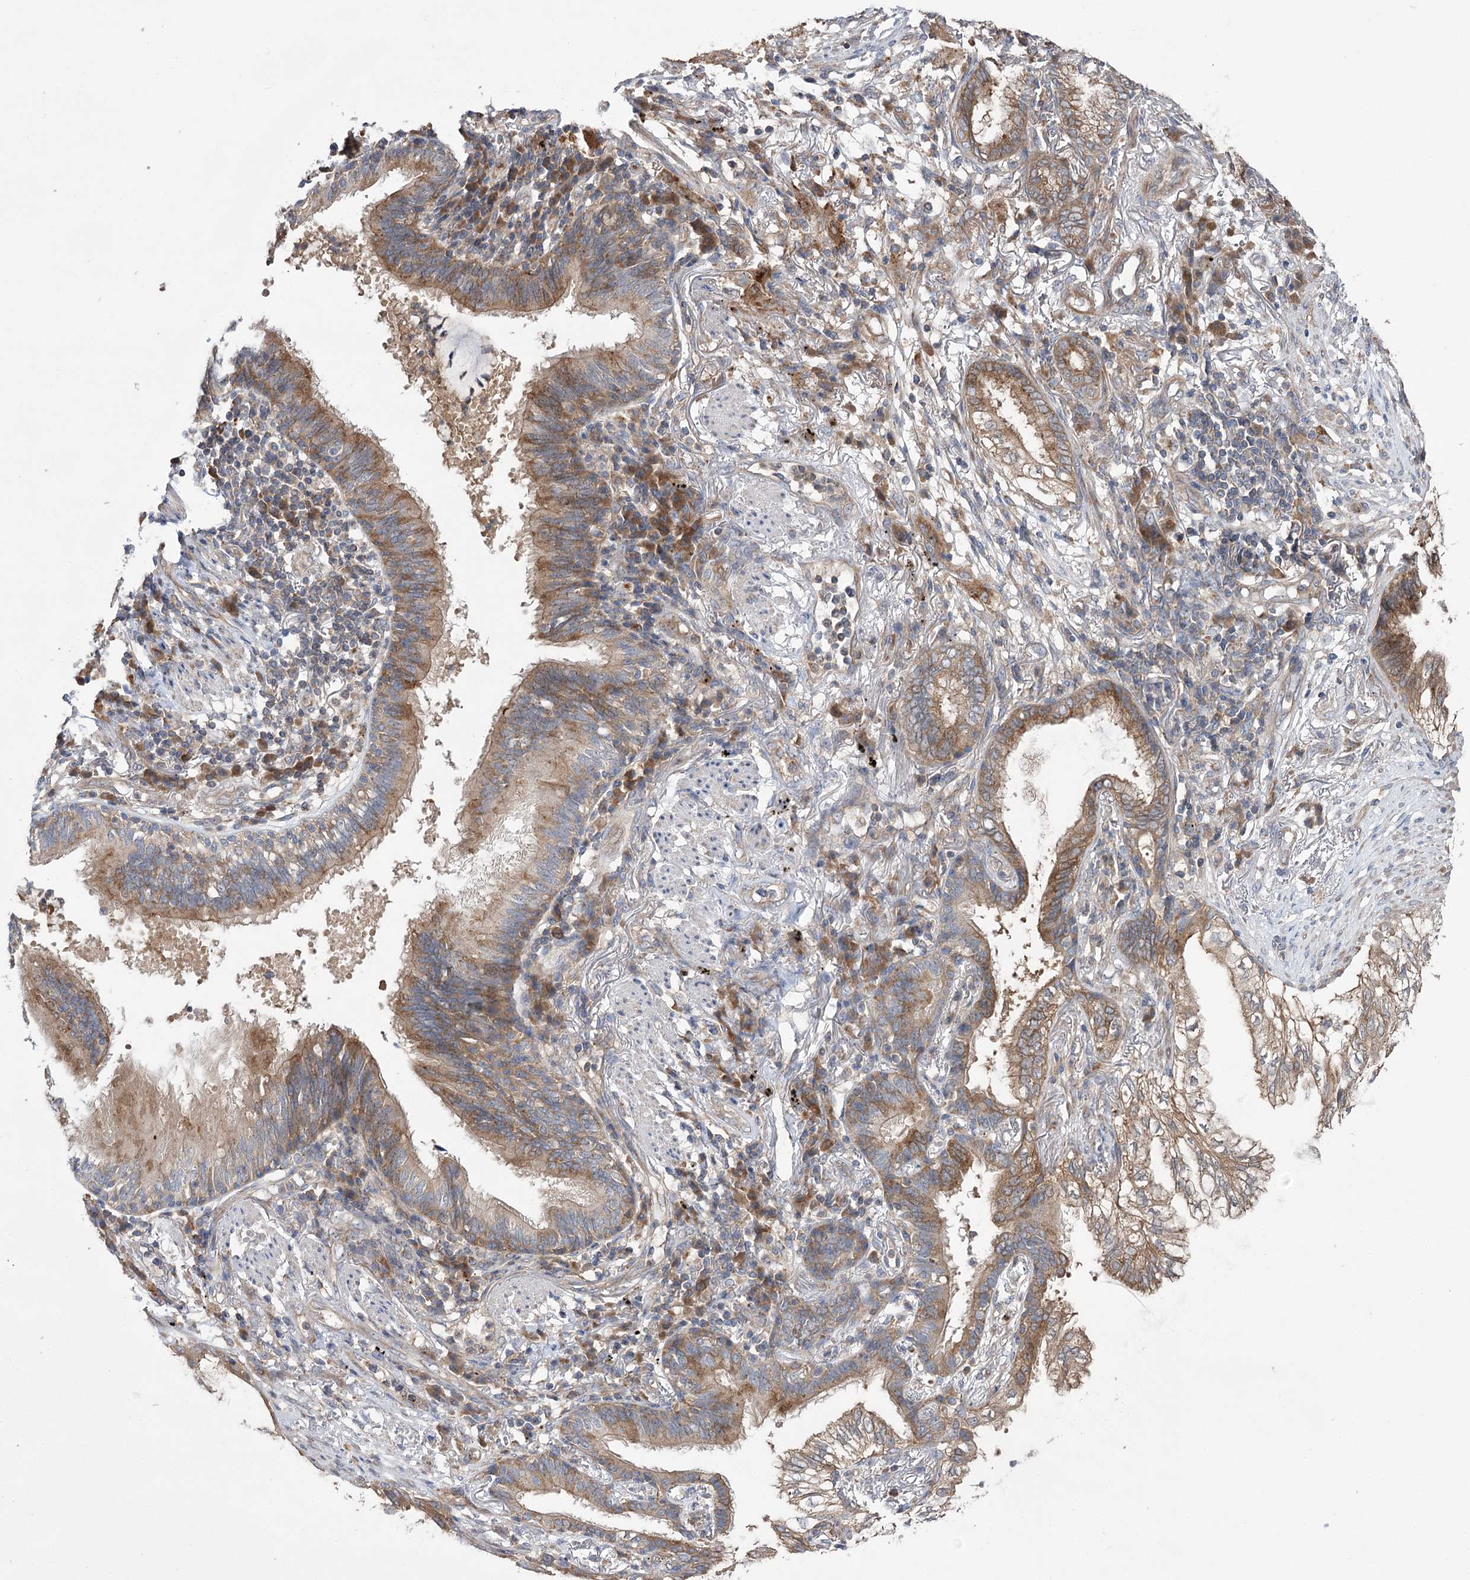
{"staining": {"intensity": "moderate", "quantity": ">75%", "location": "cytoplasmic/membranous"}, "tissue": "lung cancer", "cell_type": "Tumor cells", "image_type": "cancer", "snomed": [{"axis": "morphology", "description": "Adenocarcinoma, NOS"}, {"axis": "topography", "description": "Lung"}], "caption": "This histopathology image shows immunohistochemistry staining of human lung cancer (adenocarcinoma), with medium moderate cytoplasmic/membranous positivity in approximately >75% of tumor cells.", "gene": "VPS37B", "patient": {"sex": "female", "age": 70}}